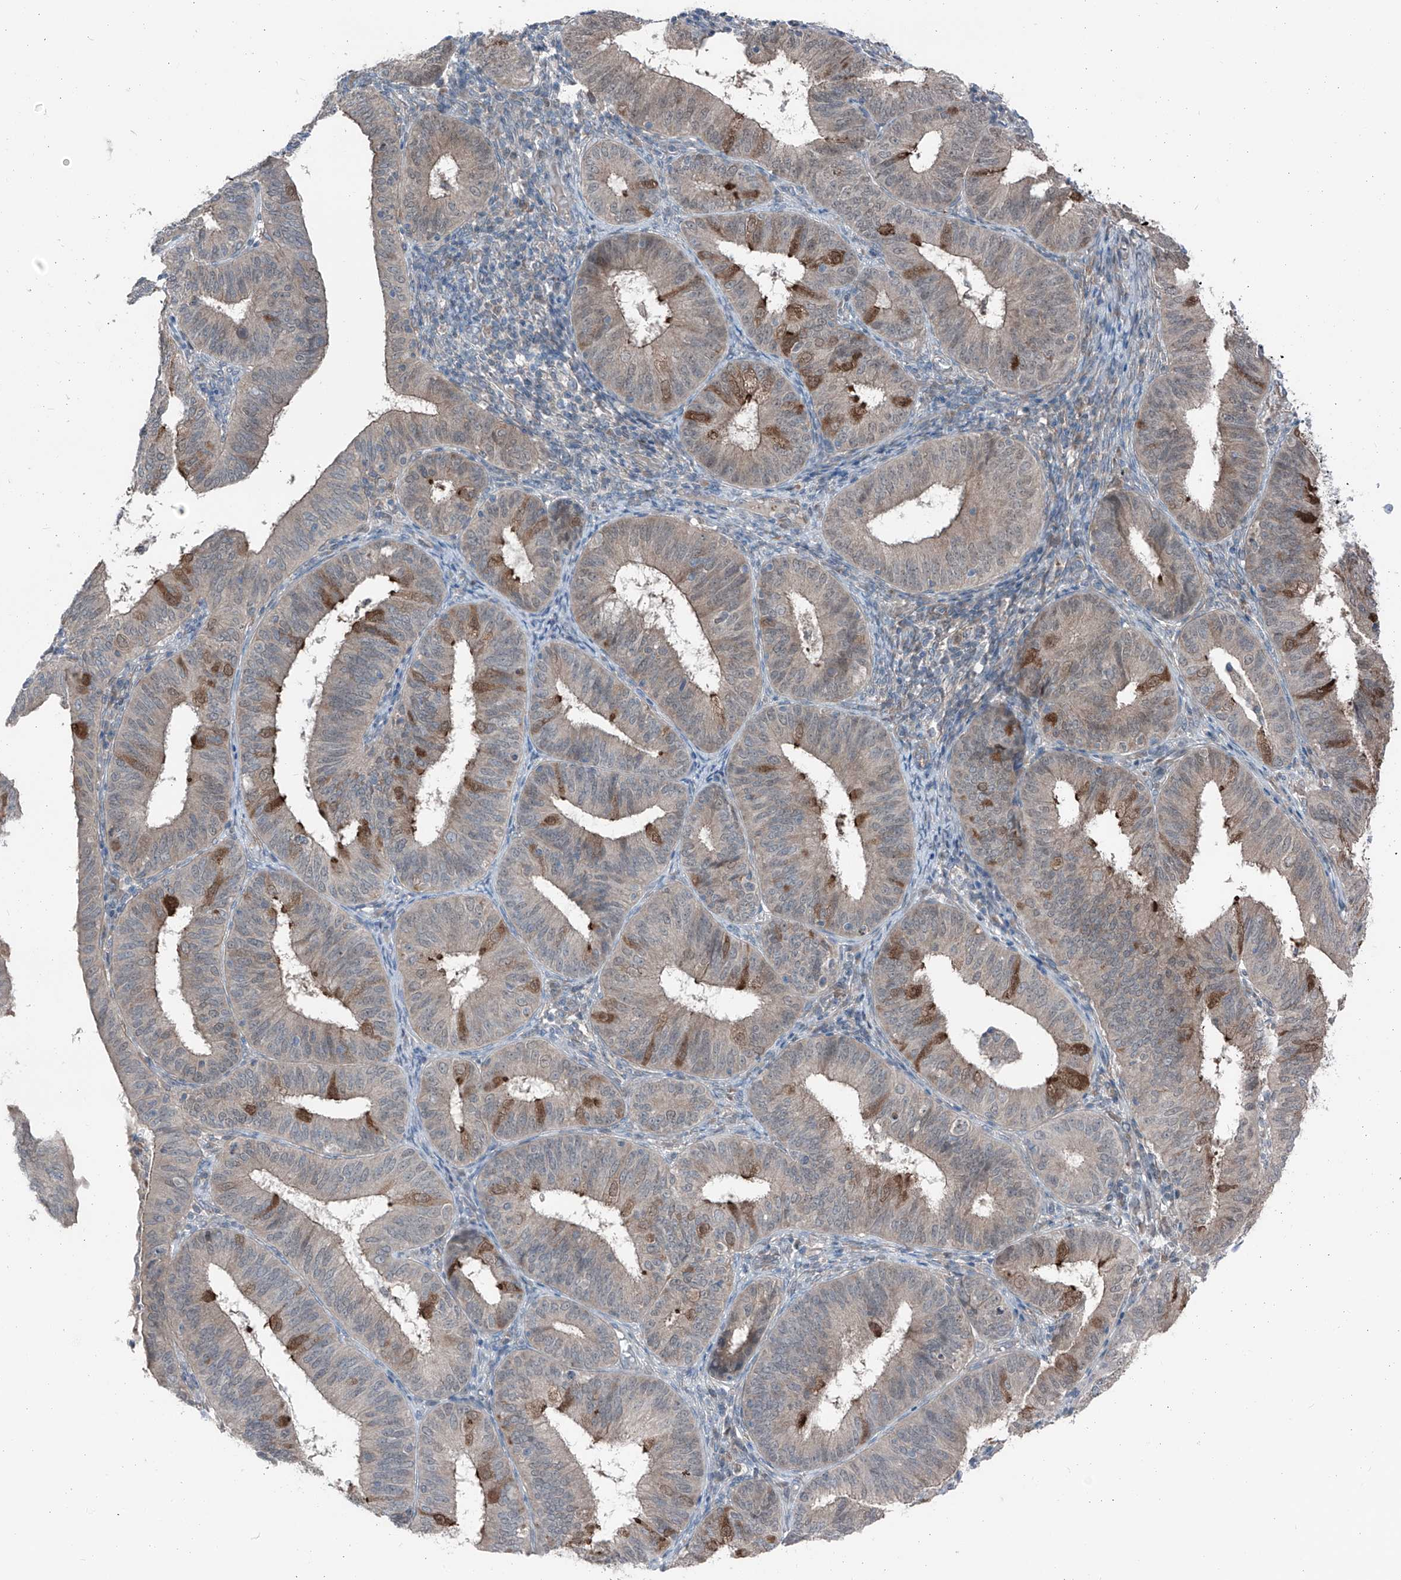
{"staining": {"intensity": "moderate", "quantity": "<25%", "location": "cytoplasmic/membranous,nuclear"}, "tissue": "endometrial cancer", "cell_type": "Tumor cells", "image_type": "cancer", "snomed": [{"axis": "morphology", "description": "Adenocarcinoma, NOS"}, {"axis": "topography", "description": "Endometrium"}], "caption": "This micrograph displays immunohistochemistry (IHC) staining of human endometrial cancer, with low moderate cytoplasmic/membranous and nuclear positivity in about <25% of tumor cells.", "gene": "HSPB11", "patient": {"sex": "female", "age": 51}}